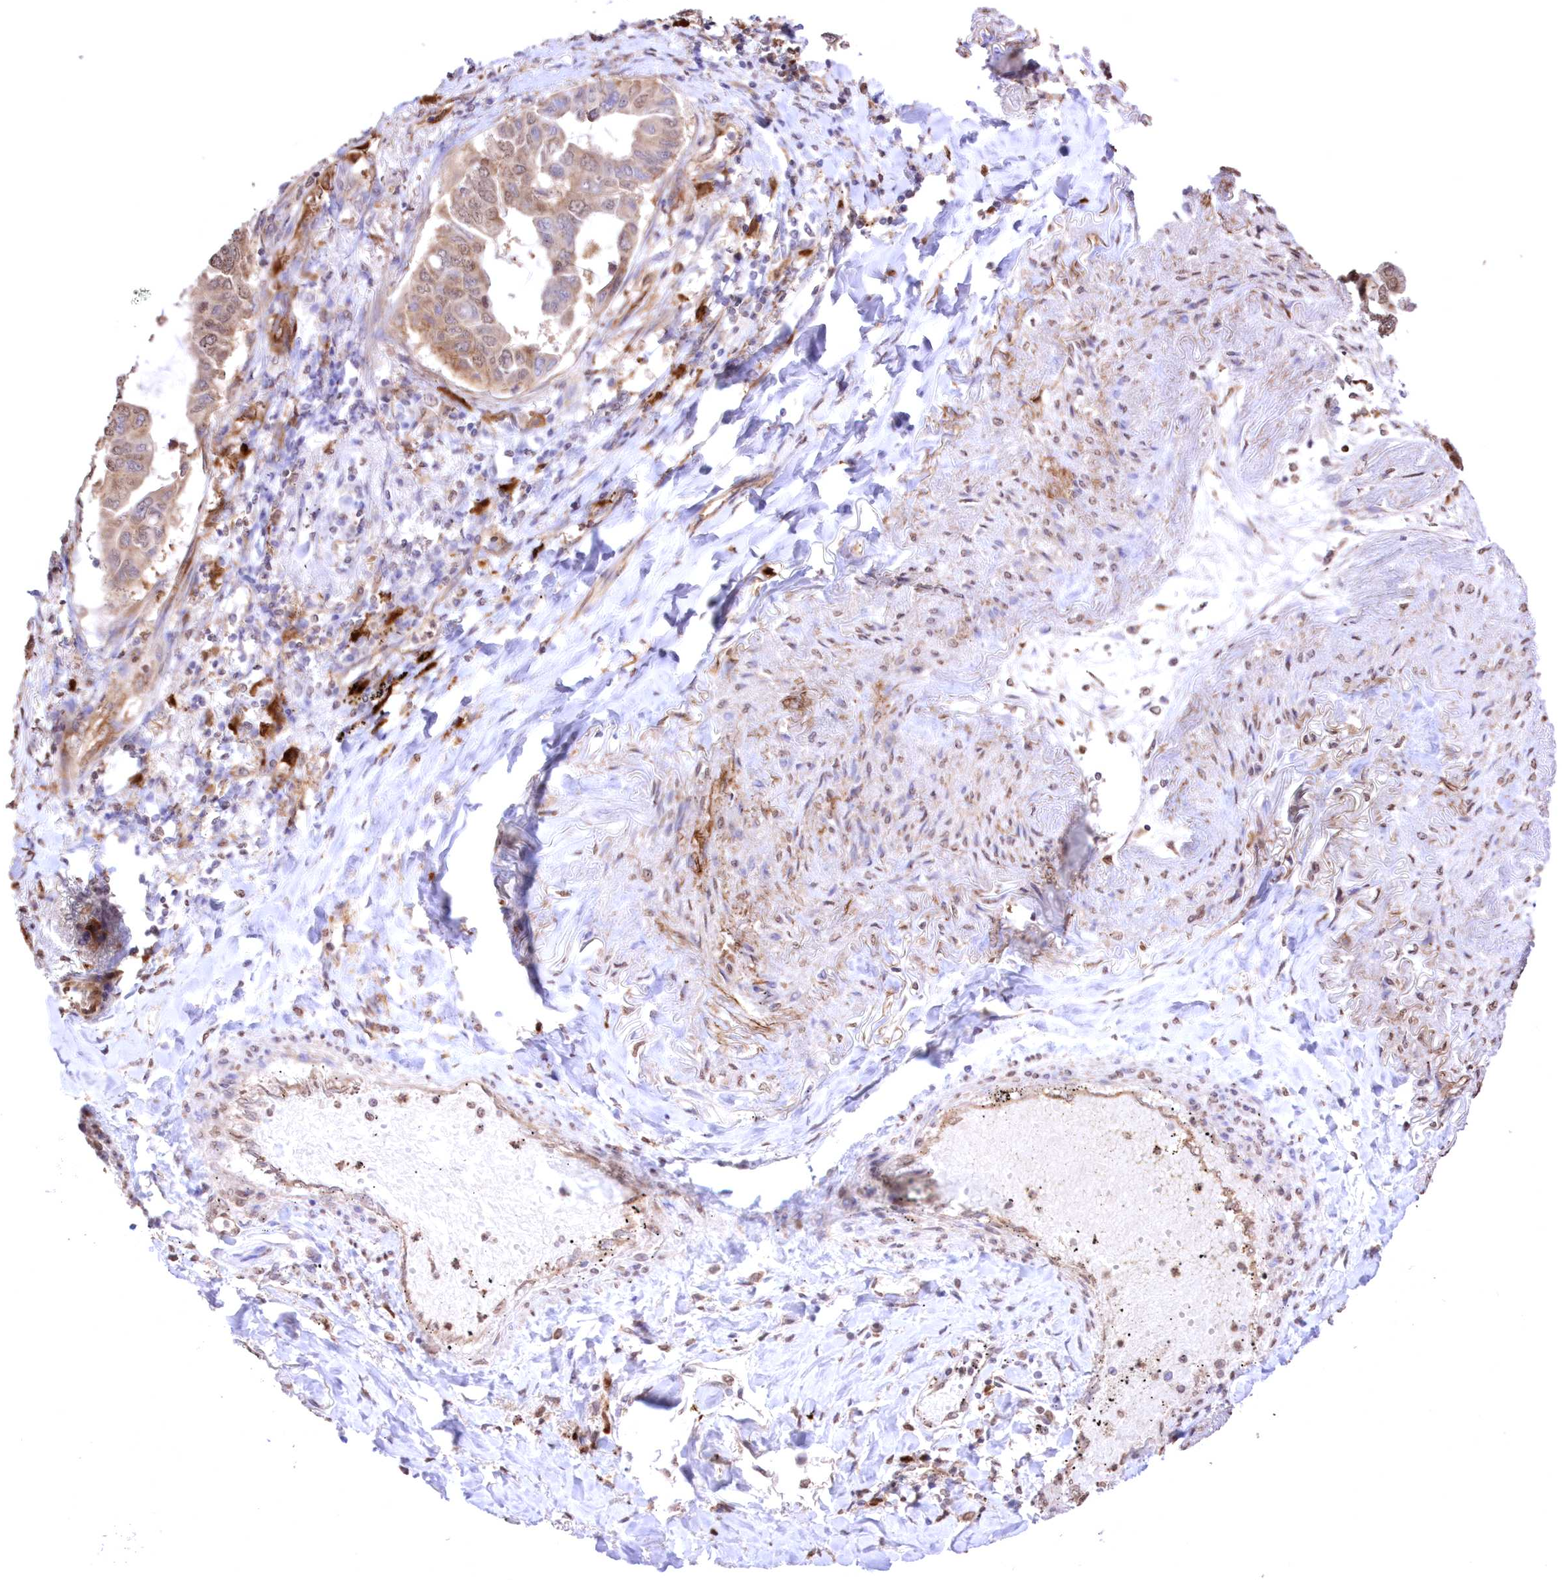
{"staining": {"intensity": "moderate", "quantity": ">75%", "location": "cytoplasmic/membranous,nuclear"}, "tissue": "lung cancer", "cell_type": "Tumor cells", "image_type": "cancer", "snomed": [{"axis": "morphology", "description": "Adenocarcinoma, NOS"}, {"axis": "topography", "description": "Lung"}], "caption": "Immunohistochemical staining of lung cancer displays medium levels of moderate cytoplasmic/membranous and nuclear protein staining in about >75% of tumor cells.", "gene": "FCHO2", "patient": {"sex": "male", "age": 64}}